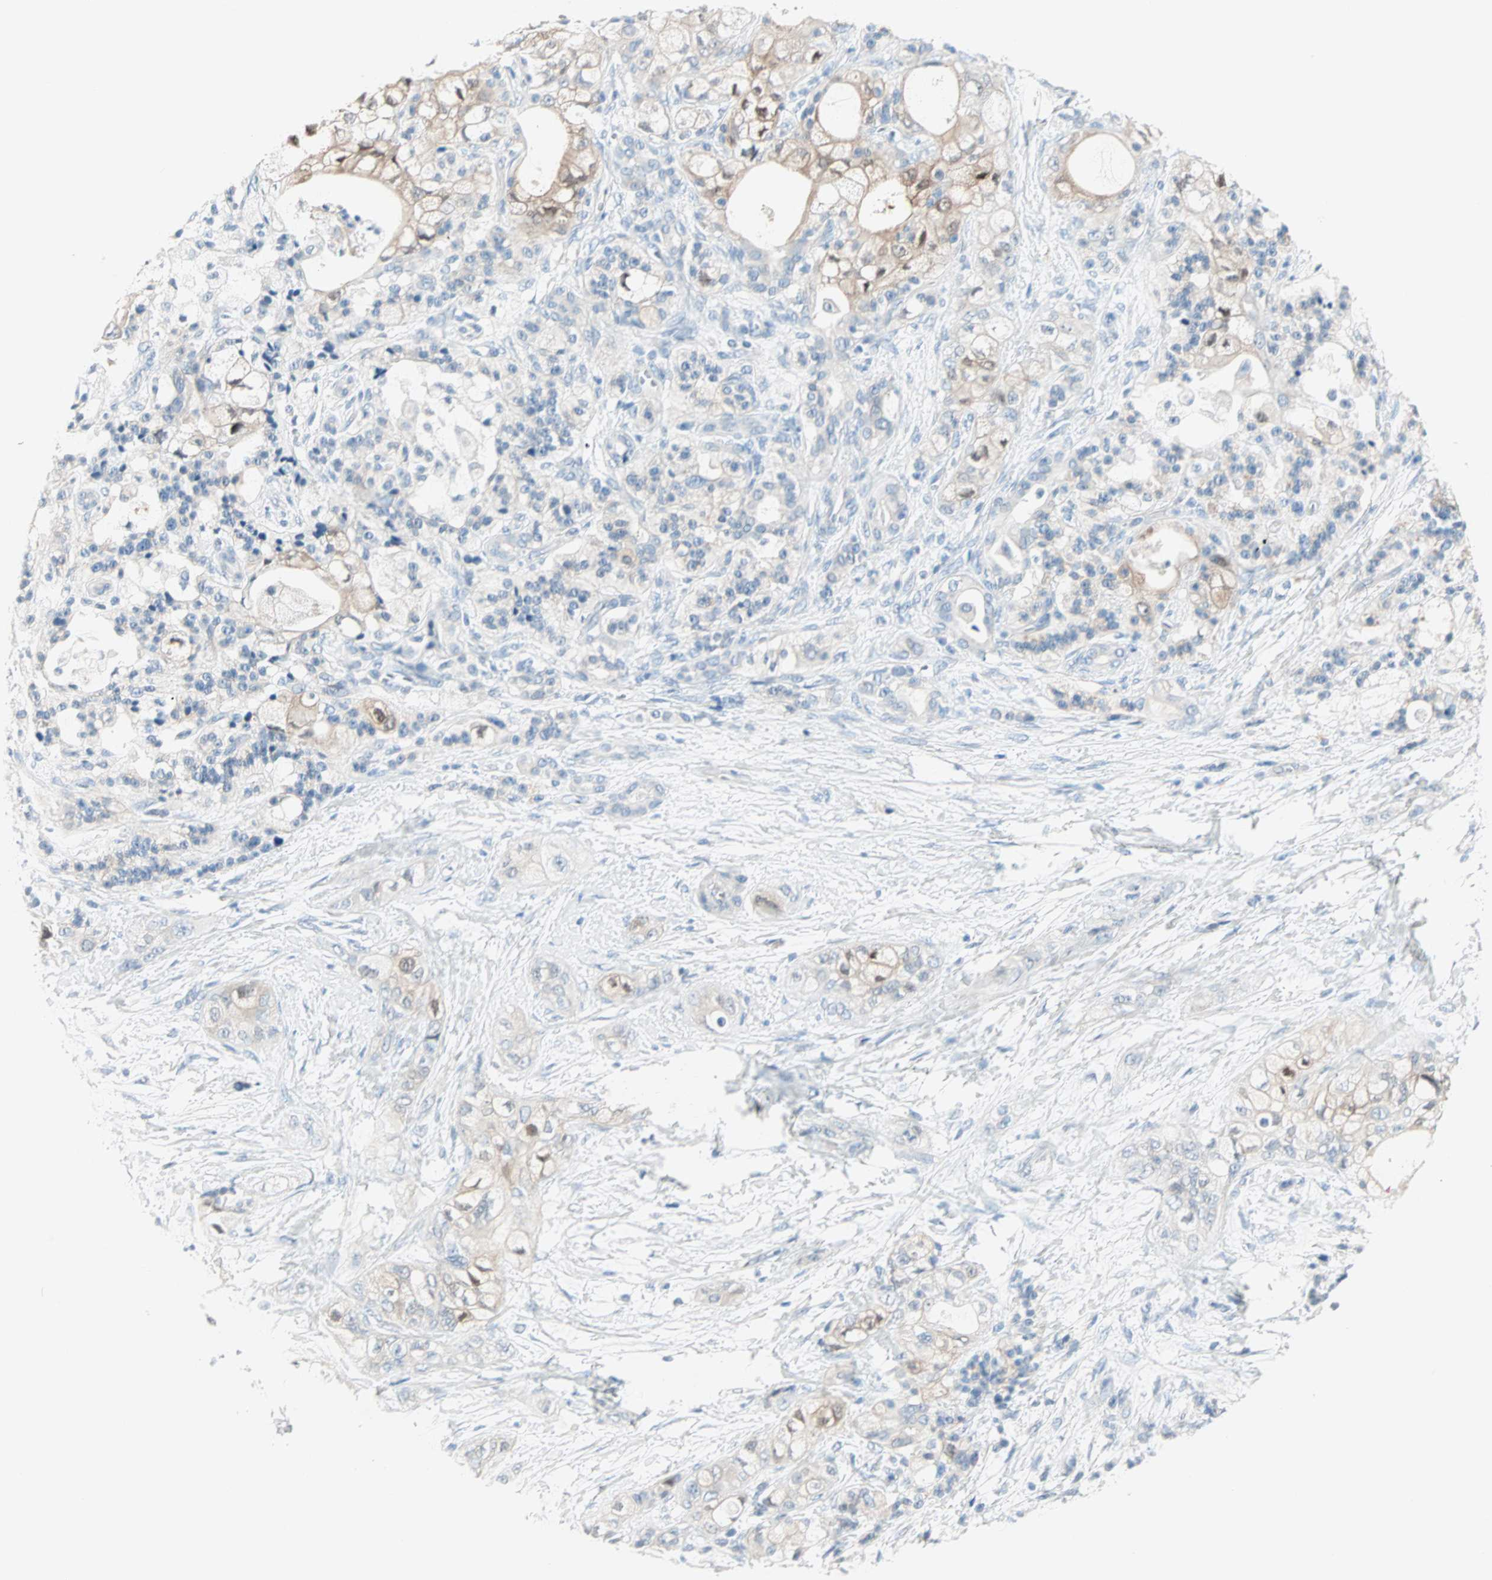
{"staining": {"intensity": "weak", "quantity": "<25%", "location": "cytoplasmic/membranous"}, "tissue": "pancreatic cancer", "cell_type": "Tumor cells", "image_type": "cancer", "snomed": [{"axis": "morphology", "description": "Adenocarcinoma, NOS"}, {"axis": "topography", "description": "Pancreas"}], "caption": "Pancreatic cancer was stained to show a protein in brown. There is no significant staining in tumor cells.", "gene": "SULT1C2", "patient": {"sex": "male", "age": 70}}